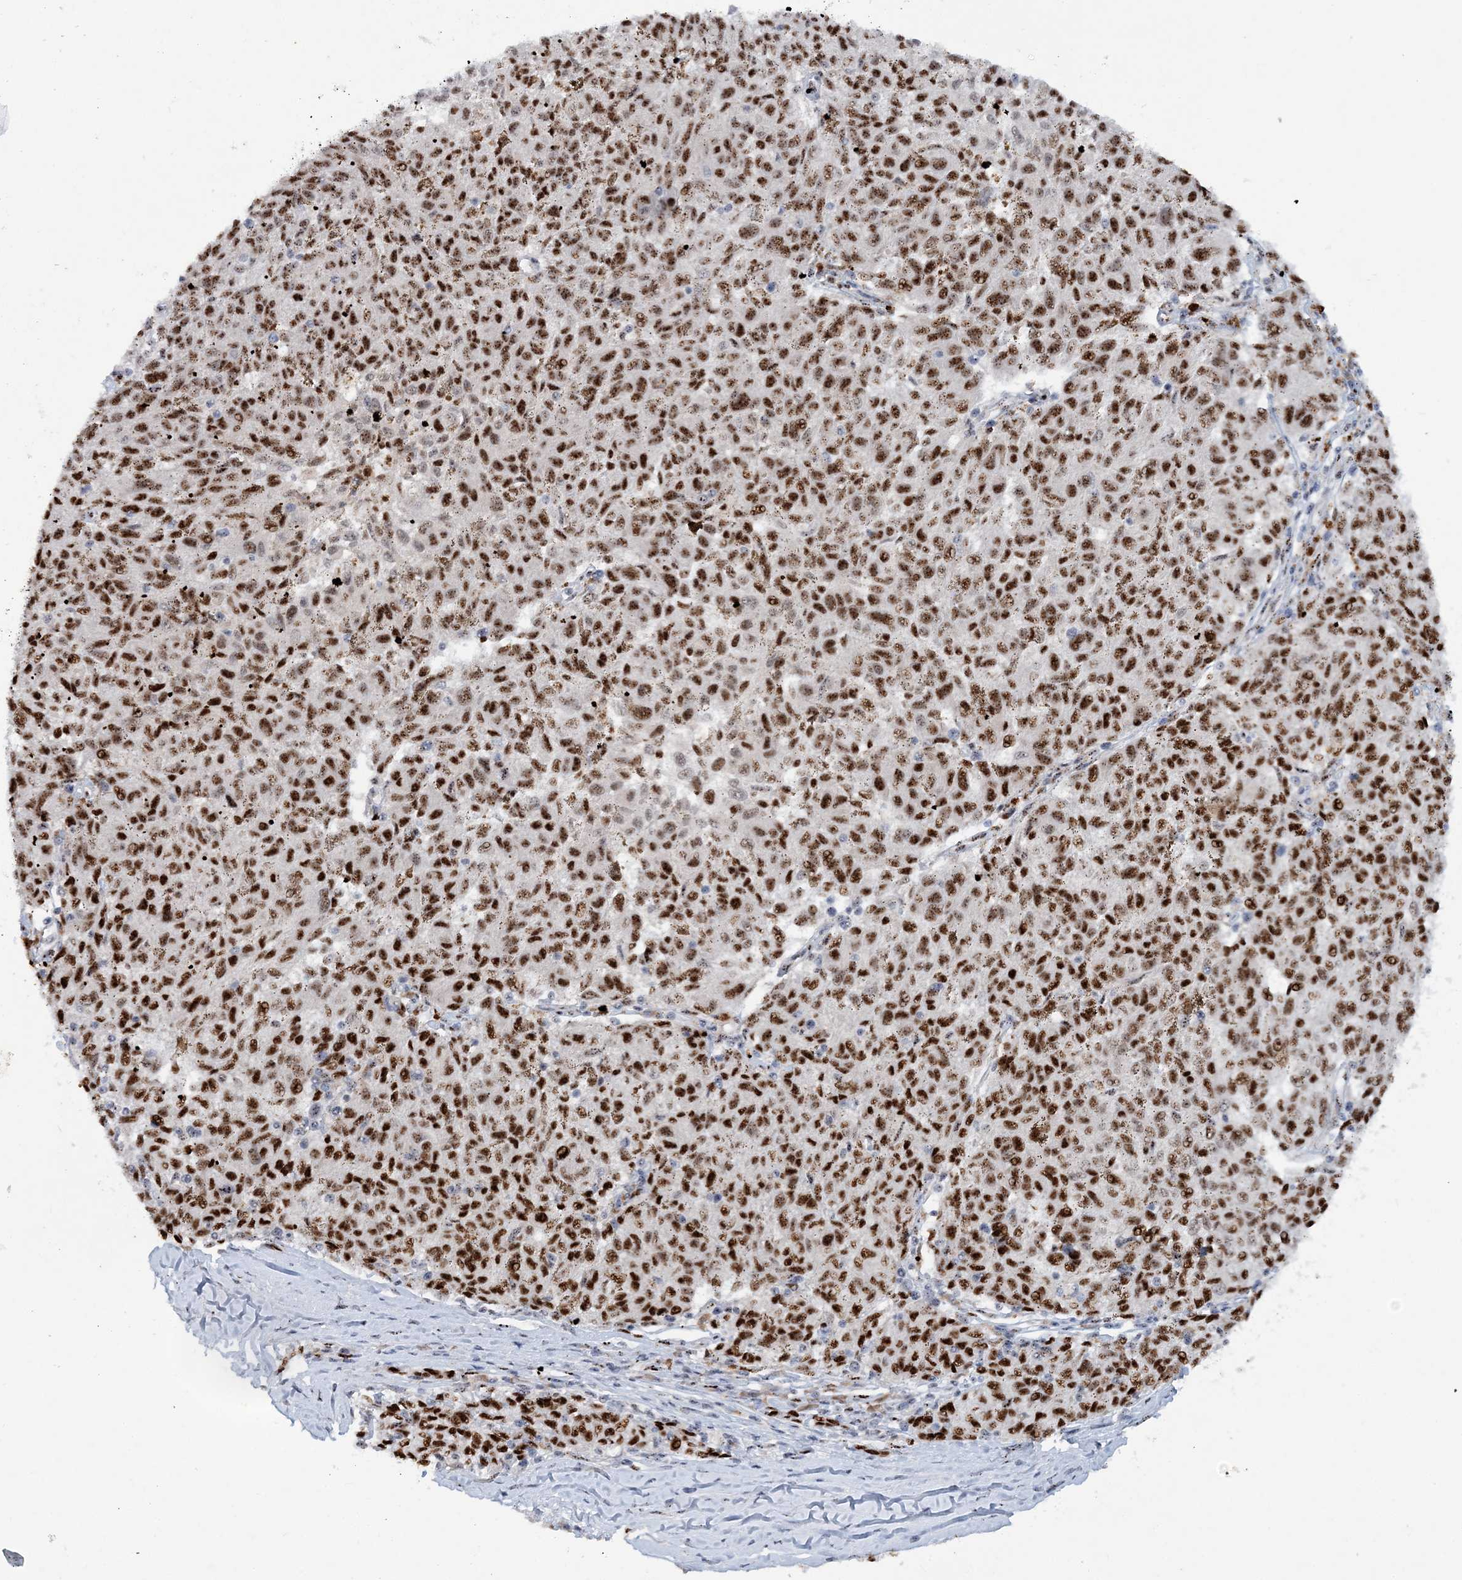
{"staining": {"intensity": "strong", "quantity": ">75%", "location": "nuclear"}, "tissue": "melanoma", "cell_type": "Tumor cells", "image_type": "cancer", "snomed": [{"axis": "morphology", "description": "Malignant melanoma, NOS"}, {"axis": "topography", "description": "Skin"}], "caption": "Immunohistochemistry of human melanoma reveals high levels of strong nuclear staining in approximately >75% of tumor cells. Nuclei are stained in blue.", "gene": "GIN1", "patient": {"sex": "female", "age": 72}}